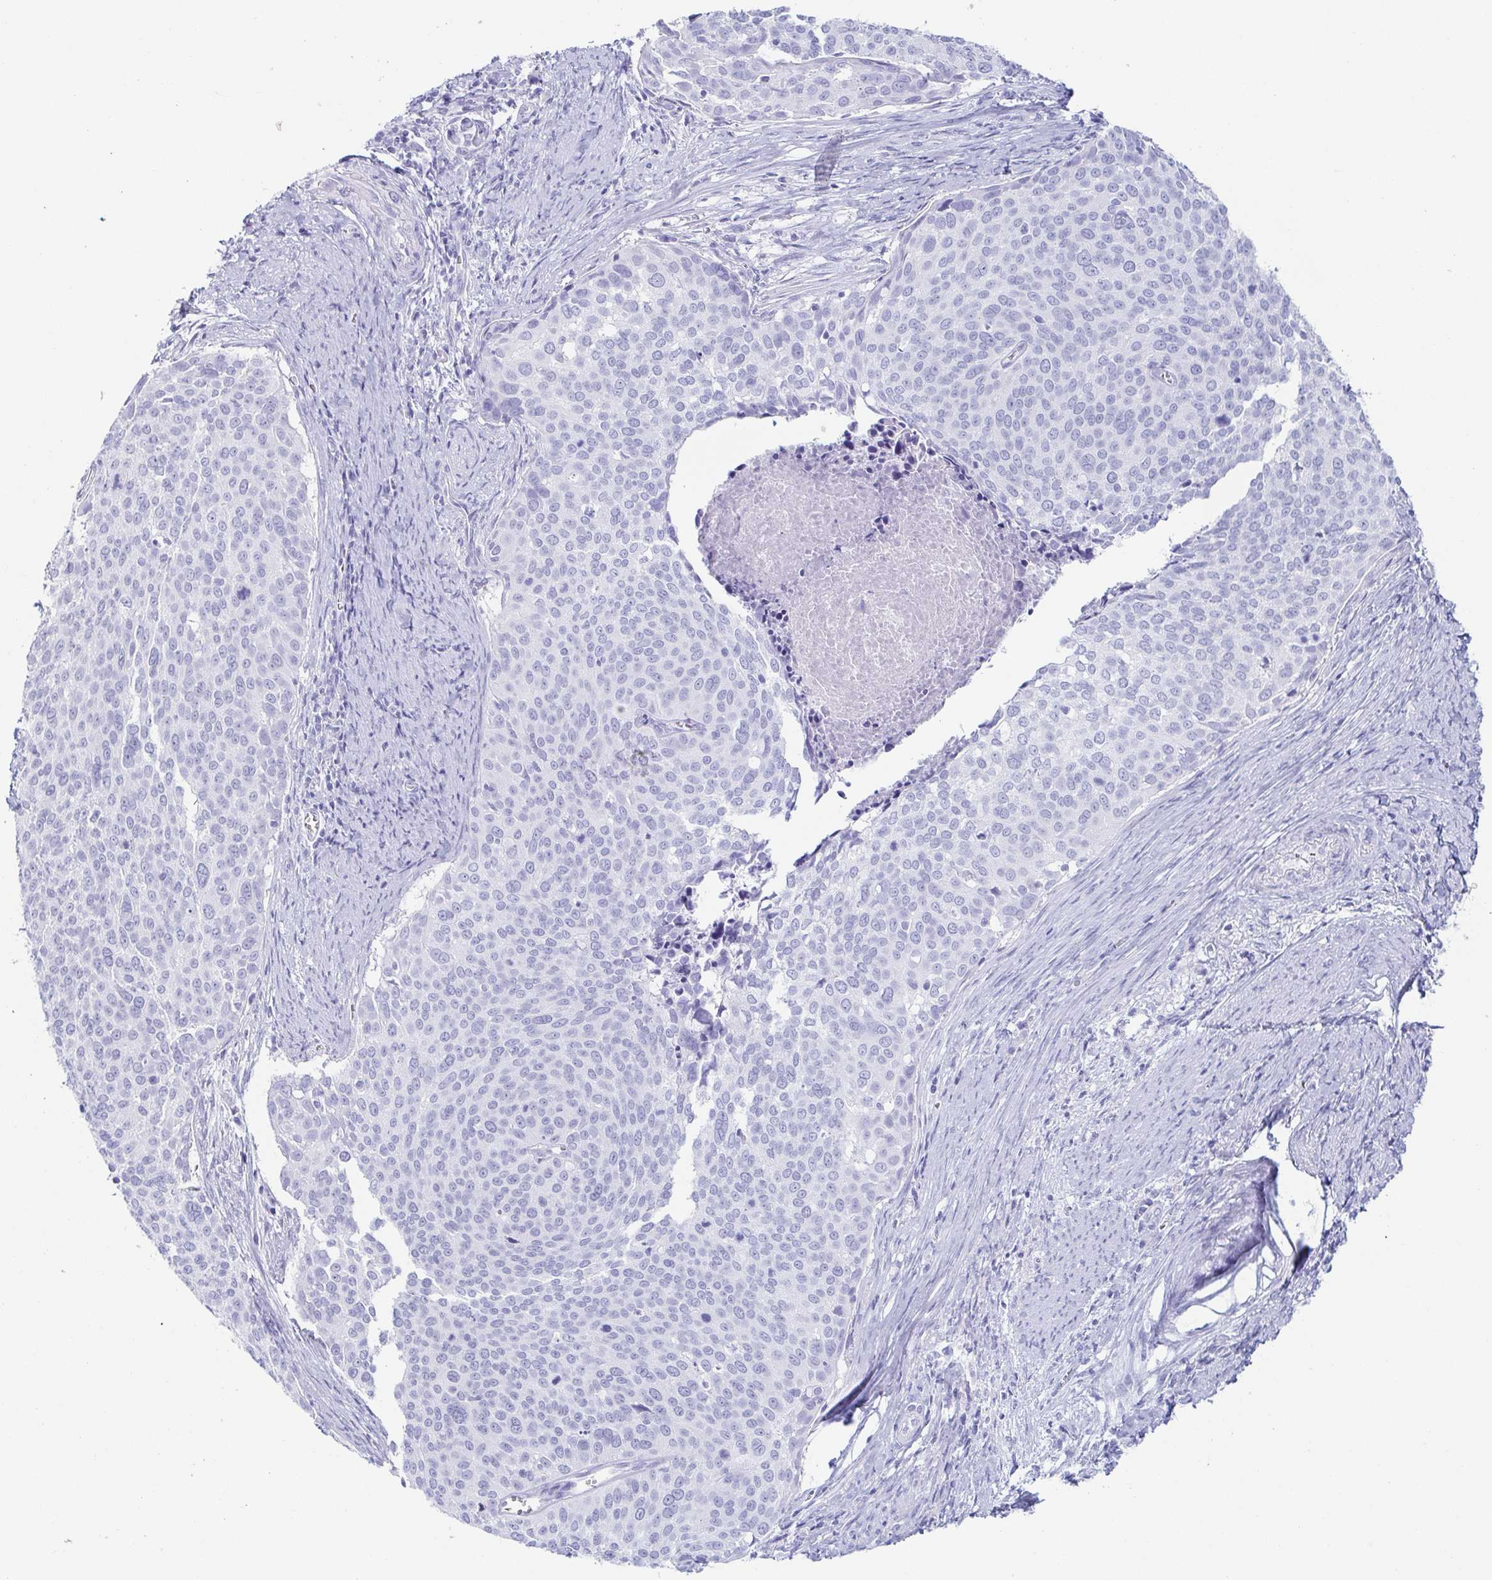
{"staining": {"intensity": "negative", "quantity": "none", "location": "none"}, "tissue": "cervical cancer", "cell_type": "Tumor cells", "image_type": "cancer", "snomed": [{"axis": "morphology", "description": "Squamous cell carcinoma, NOS"}, {"axis": "topography", "description": "Cervix"}], "caption": "Immunohistochemical staining of cervical cancer (squamous cell carcinoma) displays no significant positivity in tumor cells.", "gene": "ZG16B", "patient": {"sex": "female", "age": 39}}